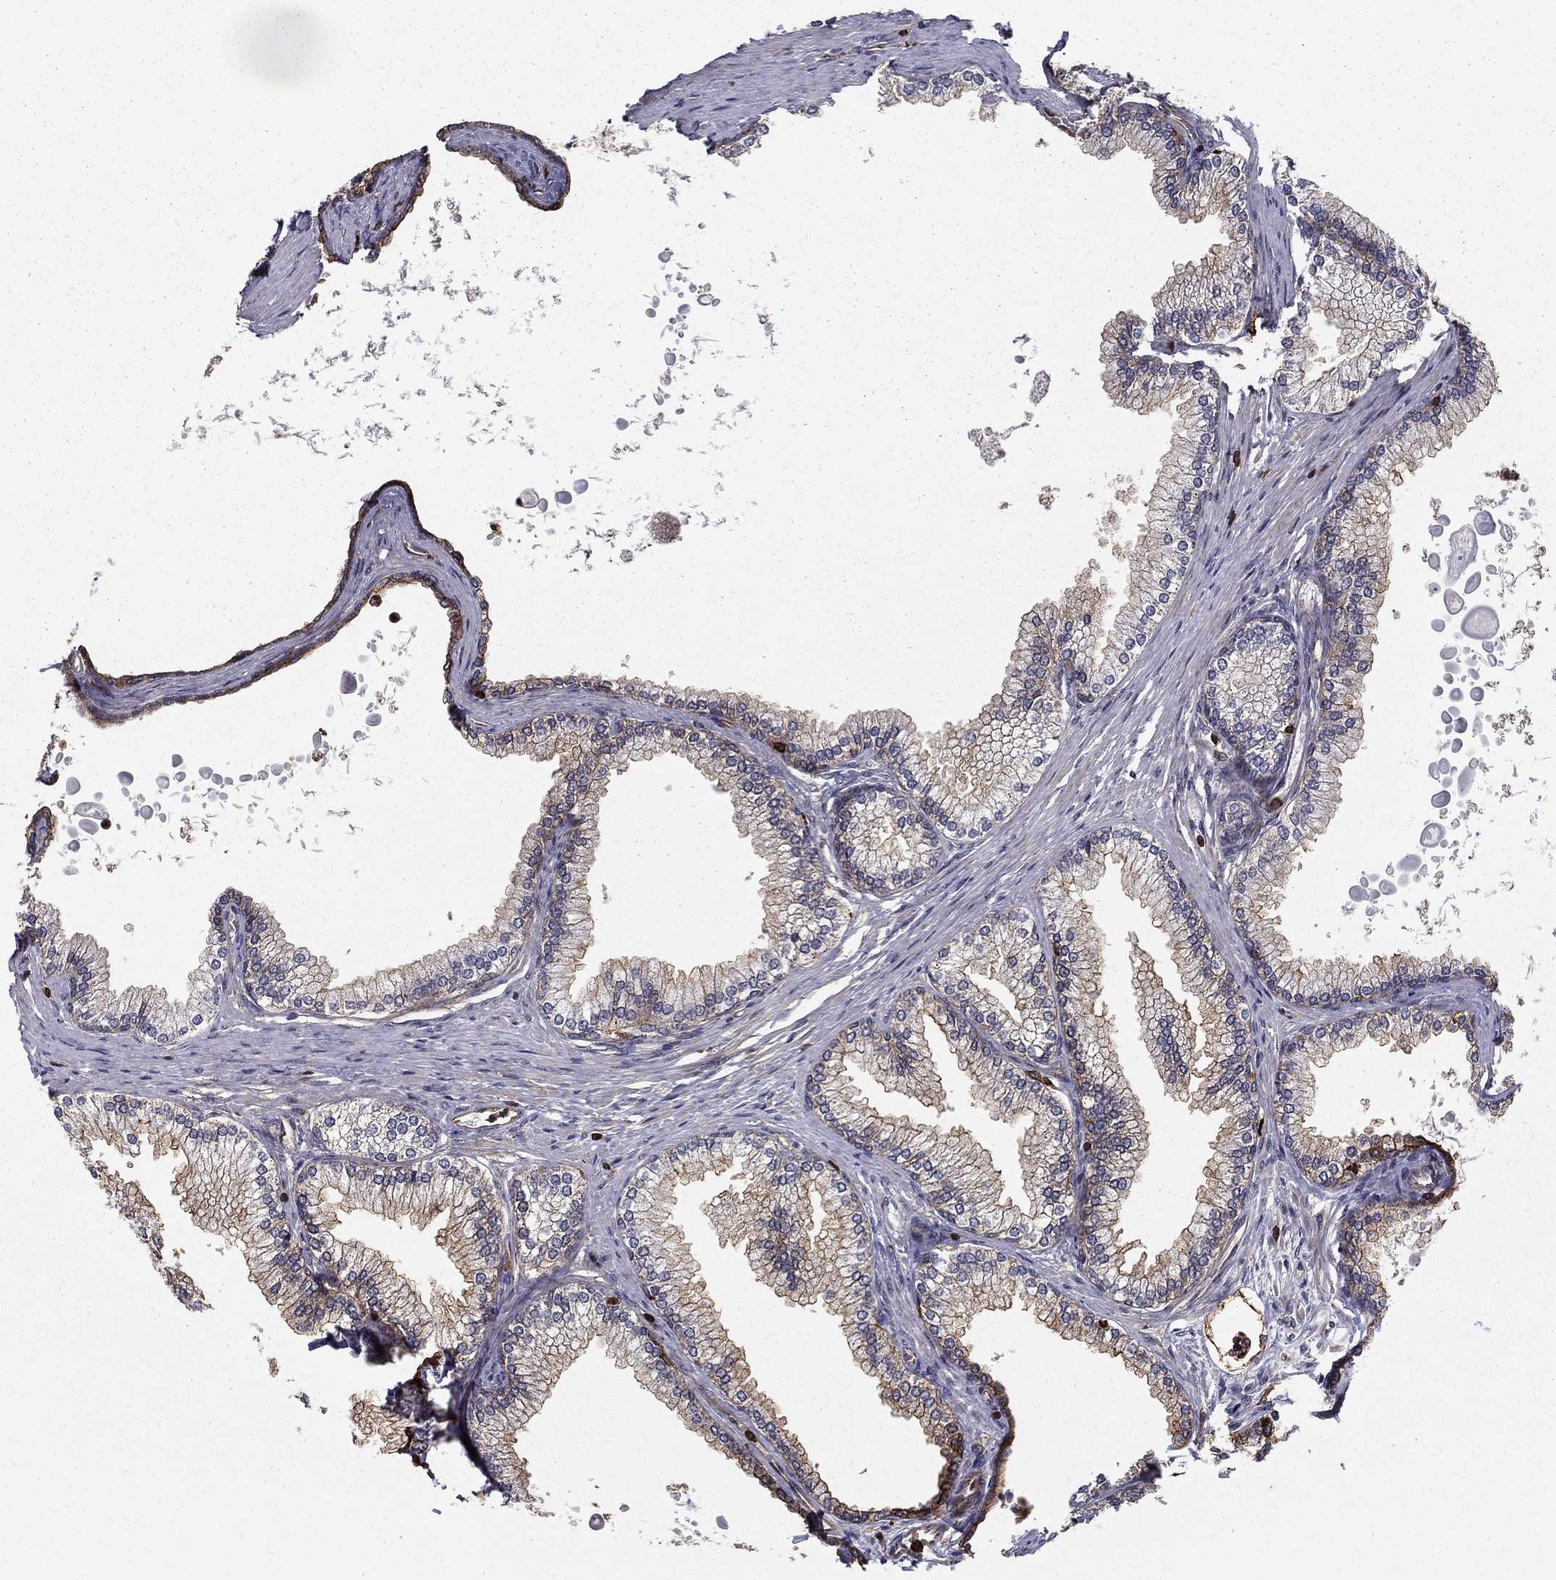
{"staining": {"intensity": "moderate", "quantity": "25%-75%", "location": "cytoplasmic/membranous"}, "tissue": "prostate", "cell_type": "Glandular cells", "image_type": "normal", "snomed": [{"axis": "morphology", "description": "Normal tissue, NOS"}, {"axis": "topography", "description": "Prostate"}], "caption": "Human prostate stained for a protein (brown) demonstrates moderate cytoplasmic/membranous positive expression in about 25%-75% of glandular cells.", "gene": "ADM", "patient": {"sex": "male", "age": 72}}